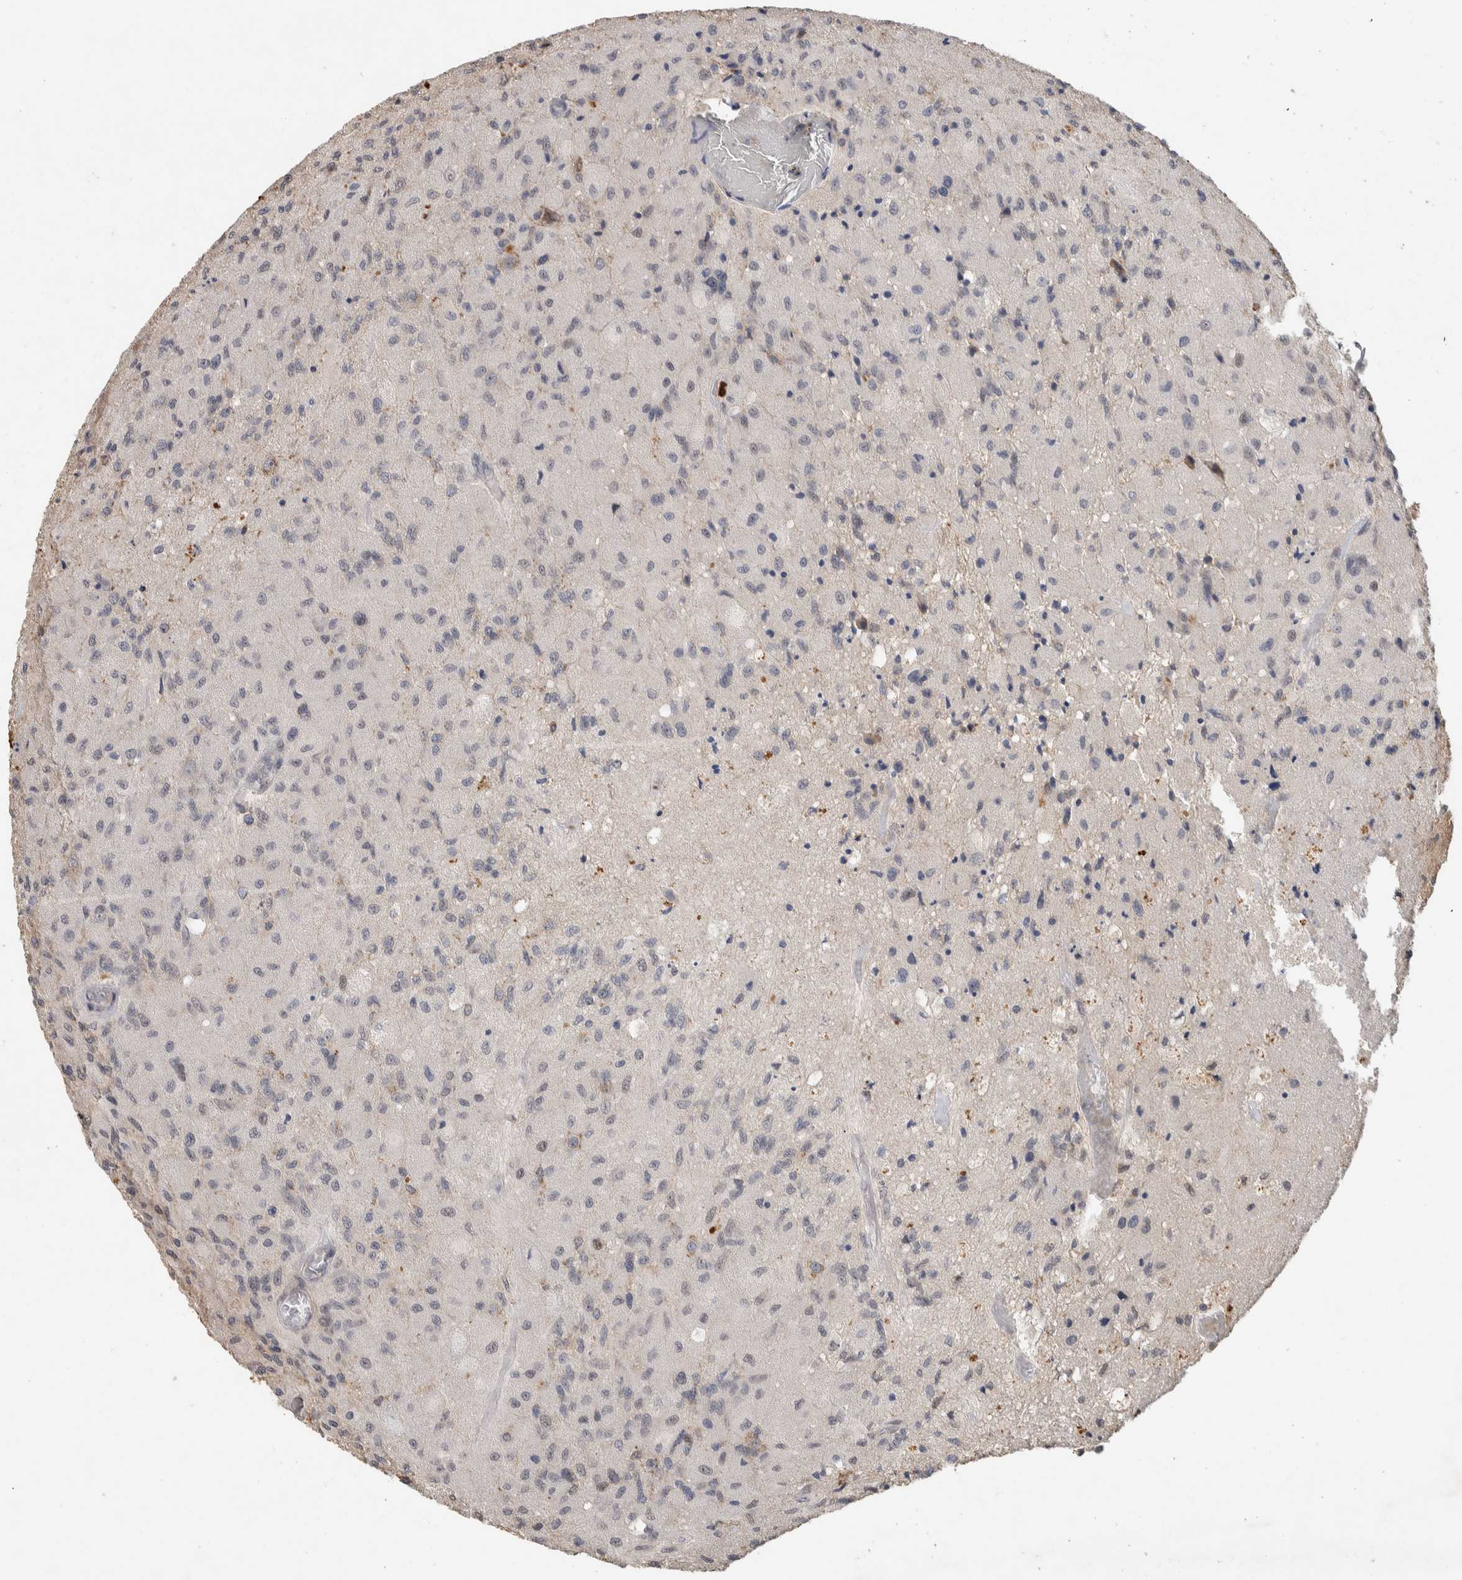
{"staining": {"intensity": "negative", "quantity": "none", "location": "none"}, "tissue": "glioma", "cell_type": "Tumor cells", "image_type": "cancer", "snomed": [{"axis": "morphology", "description": "Normal tissue, NOS"}, {"axis": "morphology", "description": "Glioma, malignant, High grade"}, {"axis": "topography", "description": "Cerebral cortex"}], "caption": "Tumor cells show no significant positivity in glioma. Brightfield microscopy of immunohistochemistry stained with DAB (3,3'-diaminobenzidine) (brown) and hematoxylin (blue), captured at high magnification.", "gene": "CYSRT1", "patient": {"sex": "male", "age": 77}}